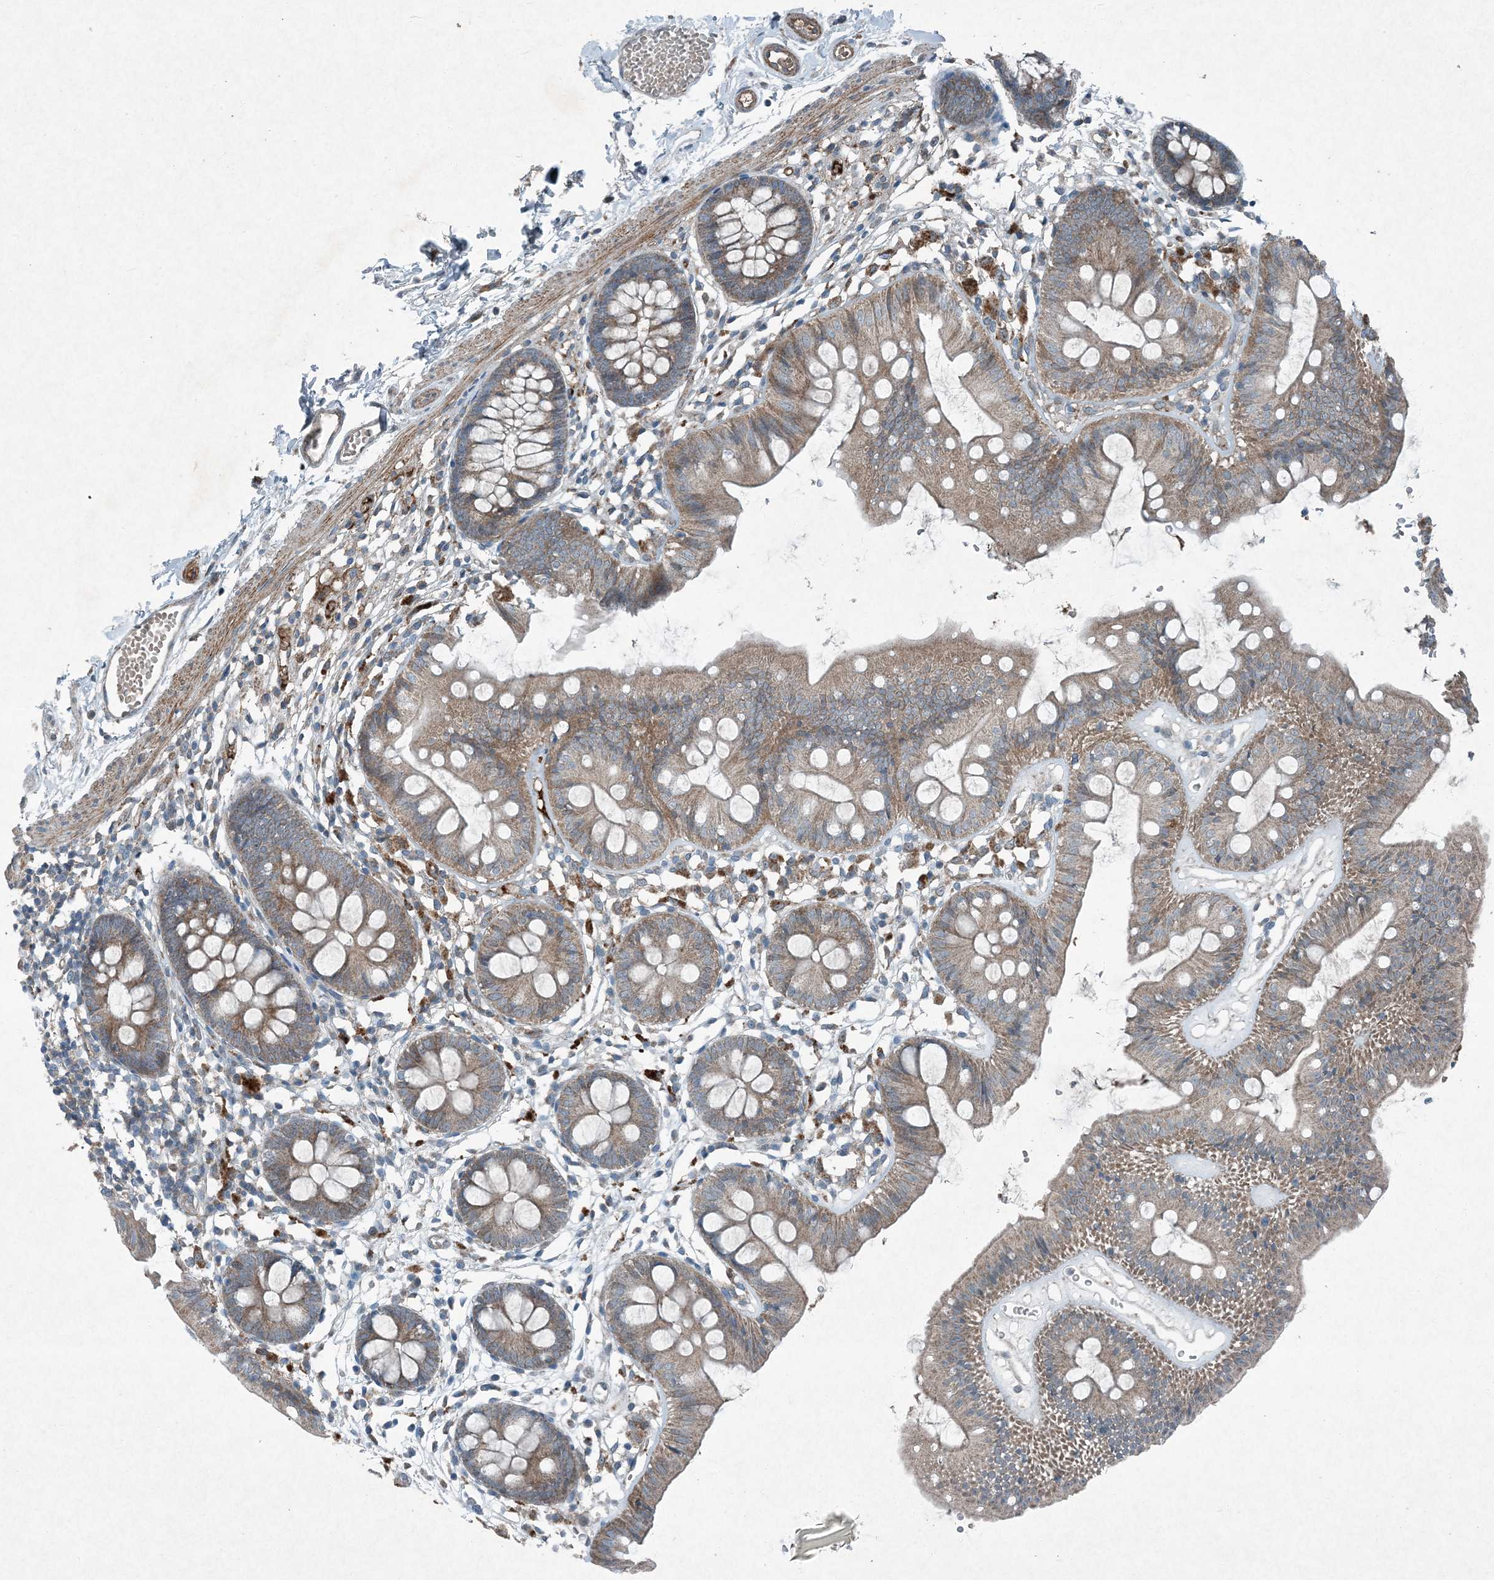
{"staining": {"intensity": "moderate", "quantity": ">75%", "location": "cytoplasmic/membranous"}, "tissue": "colon", "cell_type": "Endothelial cells", "image_type": "normal", "snomed": [{"axis": "morphology", "description": "Normal tissue, NOS"}, {"axis": "topography", "description": "Colon"}], "caption": "This image shows IHC staining of normal human colon, with medium moderate cytoplasmic/membranous expression in about >75% of endothelial cells.", "gene": "APOM", "patient": {"sex": "male", "age": 56}}